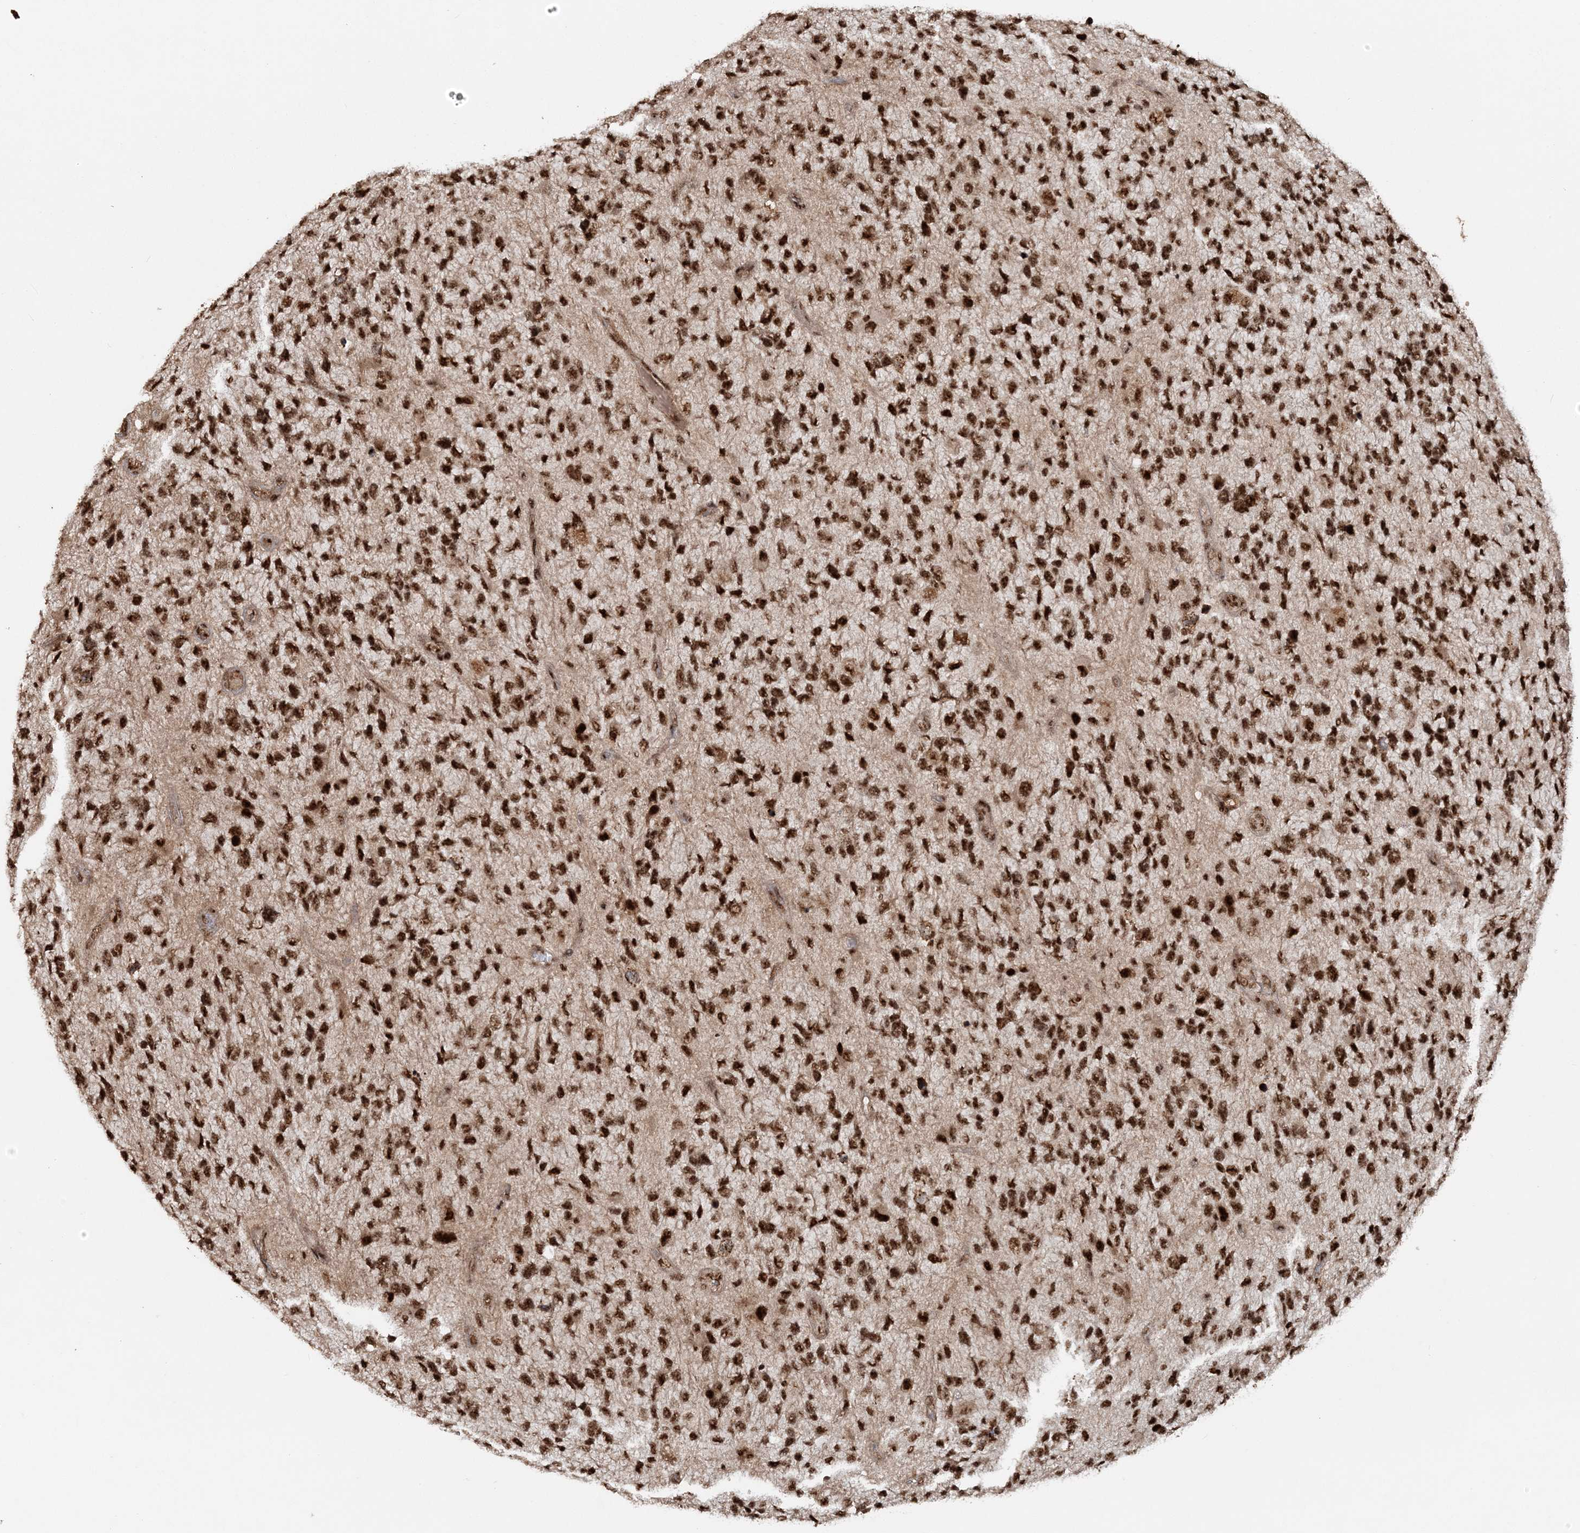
{"staining": {"intensity": "strong", "quantity": ">75%", "location": "nuclear"}, "tissue": "glioma", "cell_type": "Tumor cells", "image_type": "cancer", "snomed": [{"axis": "morphology", "description": "Glioma, malignant, High grade"}, {"axis": "topography", "description": "Brain"}], "caption": "Immunohistochemistry of malignant high-grade glioma displays high levels of strong nuclear expression in about >75% of tumor cells.", "gene": "EXOSC8", "patient": {"sex": "female", "age": 58}}